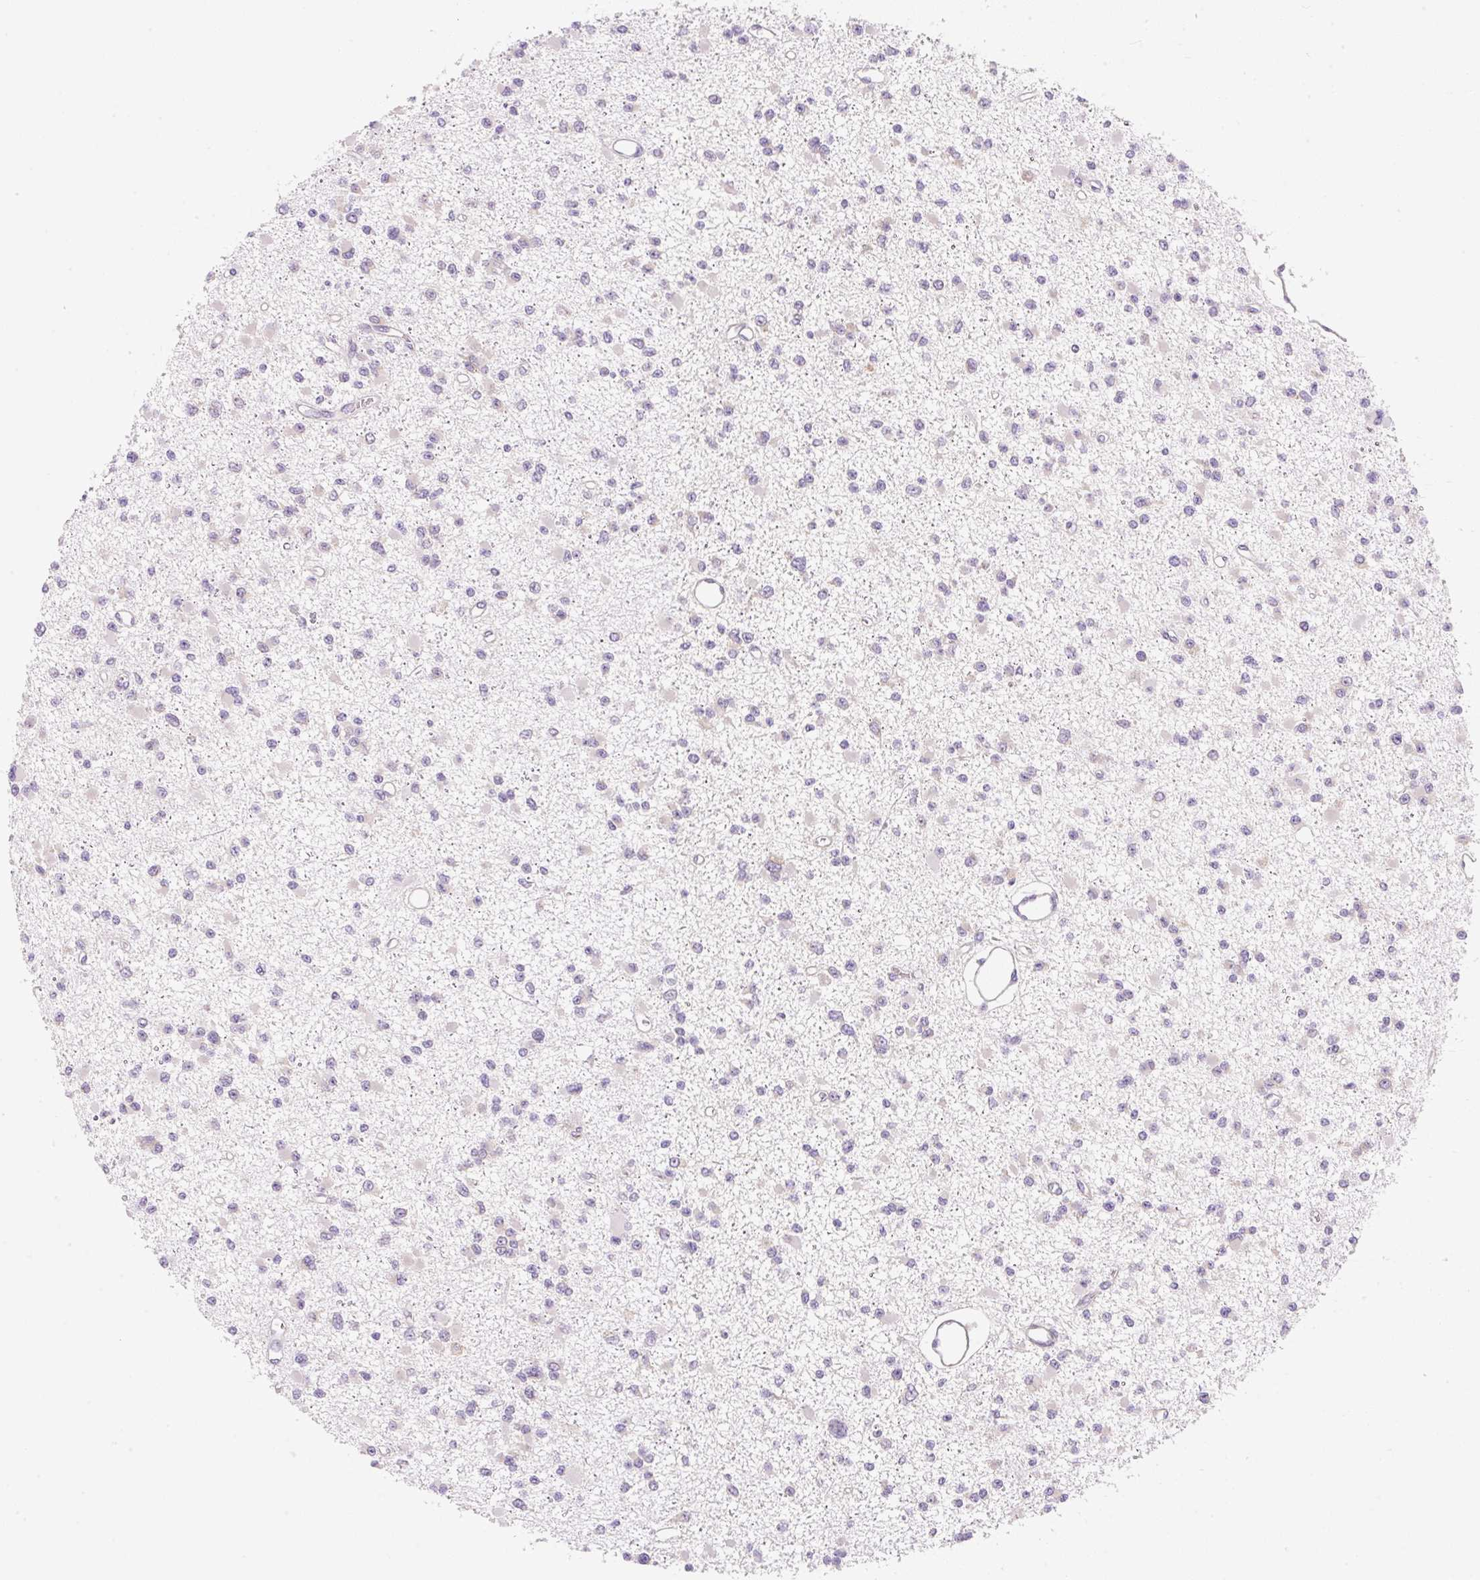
{"staining": {"intensity": "negative", "quantity": "none", "location": "none"}, "tissue": "glioma", "cell_type": "Tumor cells", "image_type": "cancer", "snomed": [{"axis": "morphology", "description": "Glioma, malignant, Low grade"}, {"axis": "topography", "description": "Brain"}], "caption": "Photomicrograph shows no protein positivity in tumor cells of malignant glioma (low-grade) tissue.", "gene": "RPL18A", "patient": {"sex": "female", "age": 22}}